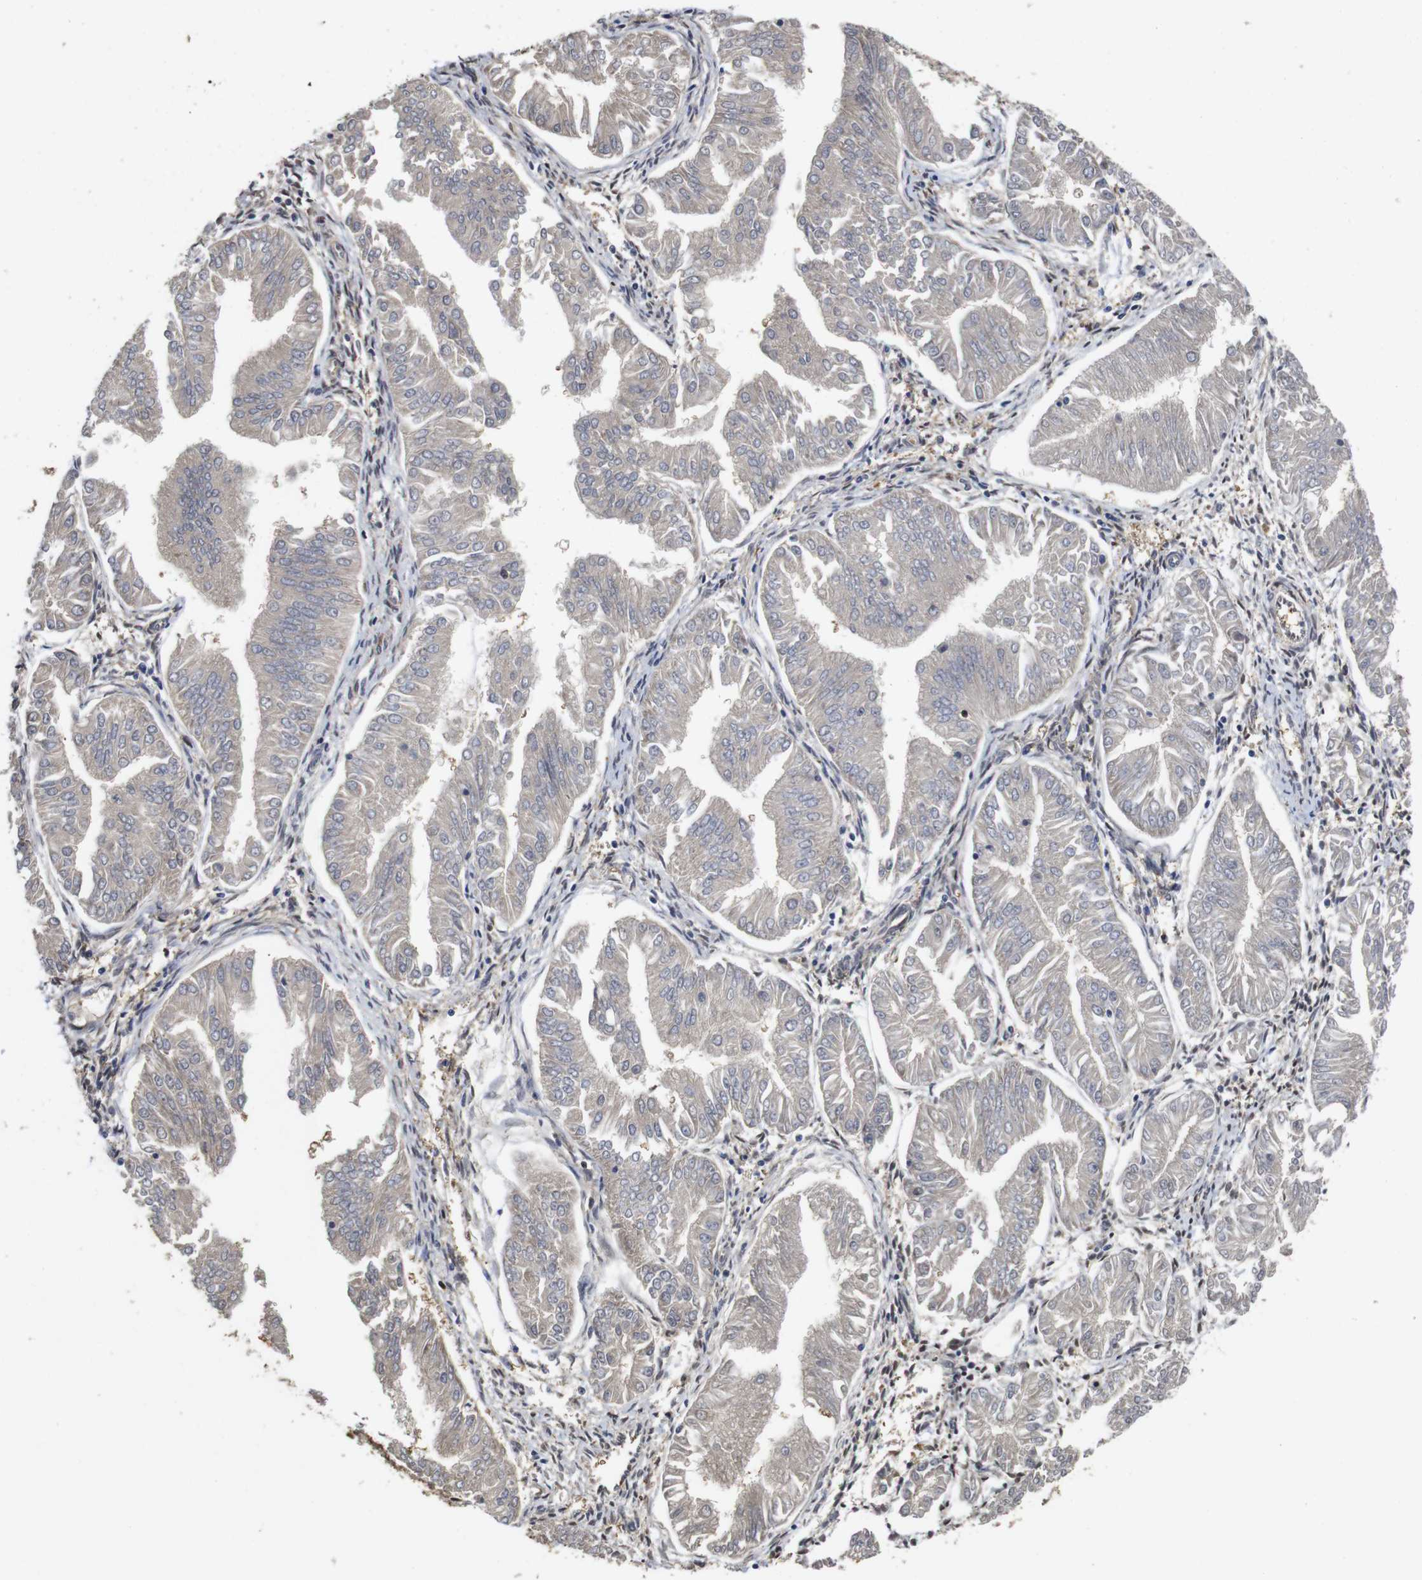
{"staining": {"intensity": "negative", "quantity": "none", "location": "none"}, "tissue": "endometrial cancer", "cell_type": "Tumor cells", "image_type": "cancer", "snomed": [{"axis": "morphology", "description": "Adenocarcinoma, NOS"}, {"axis": "topography", "description": "Endometrium"}], "caption": "IHC of endometrial cancer (adenocarcinoma) shows no staining in tumor cells.", "gene": "SUMO3", "patient": {"sex": "female", "age": 53}}